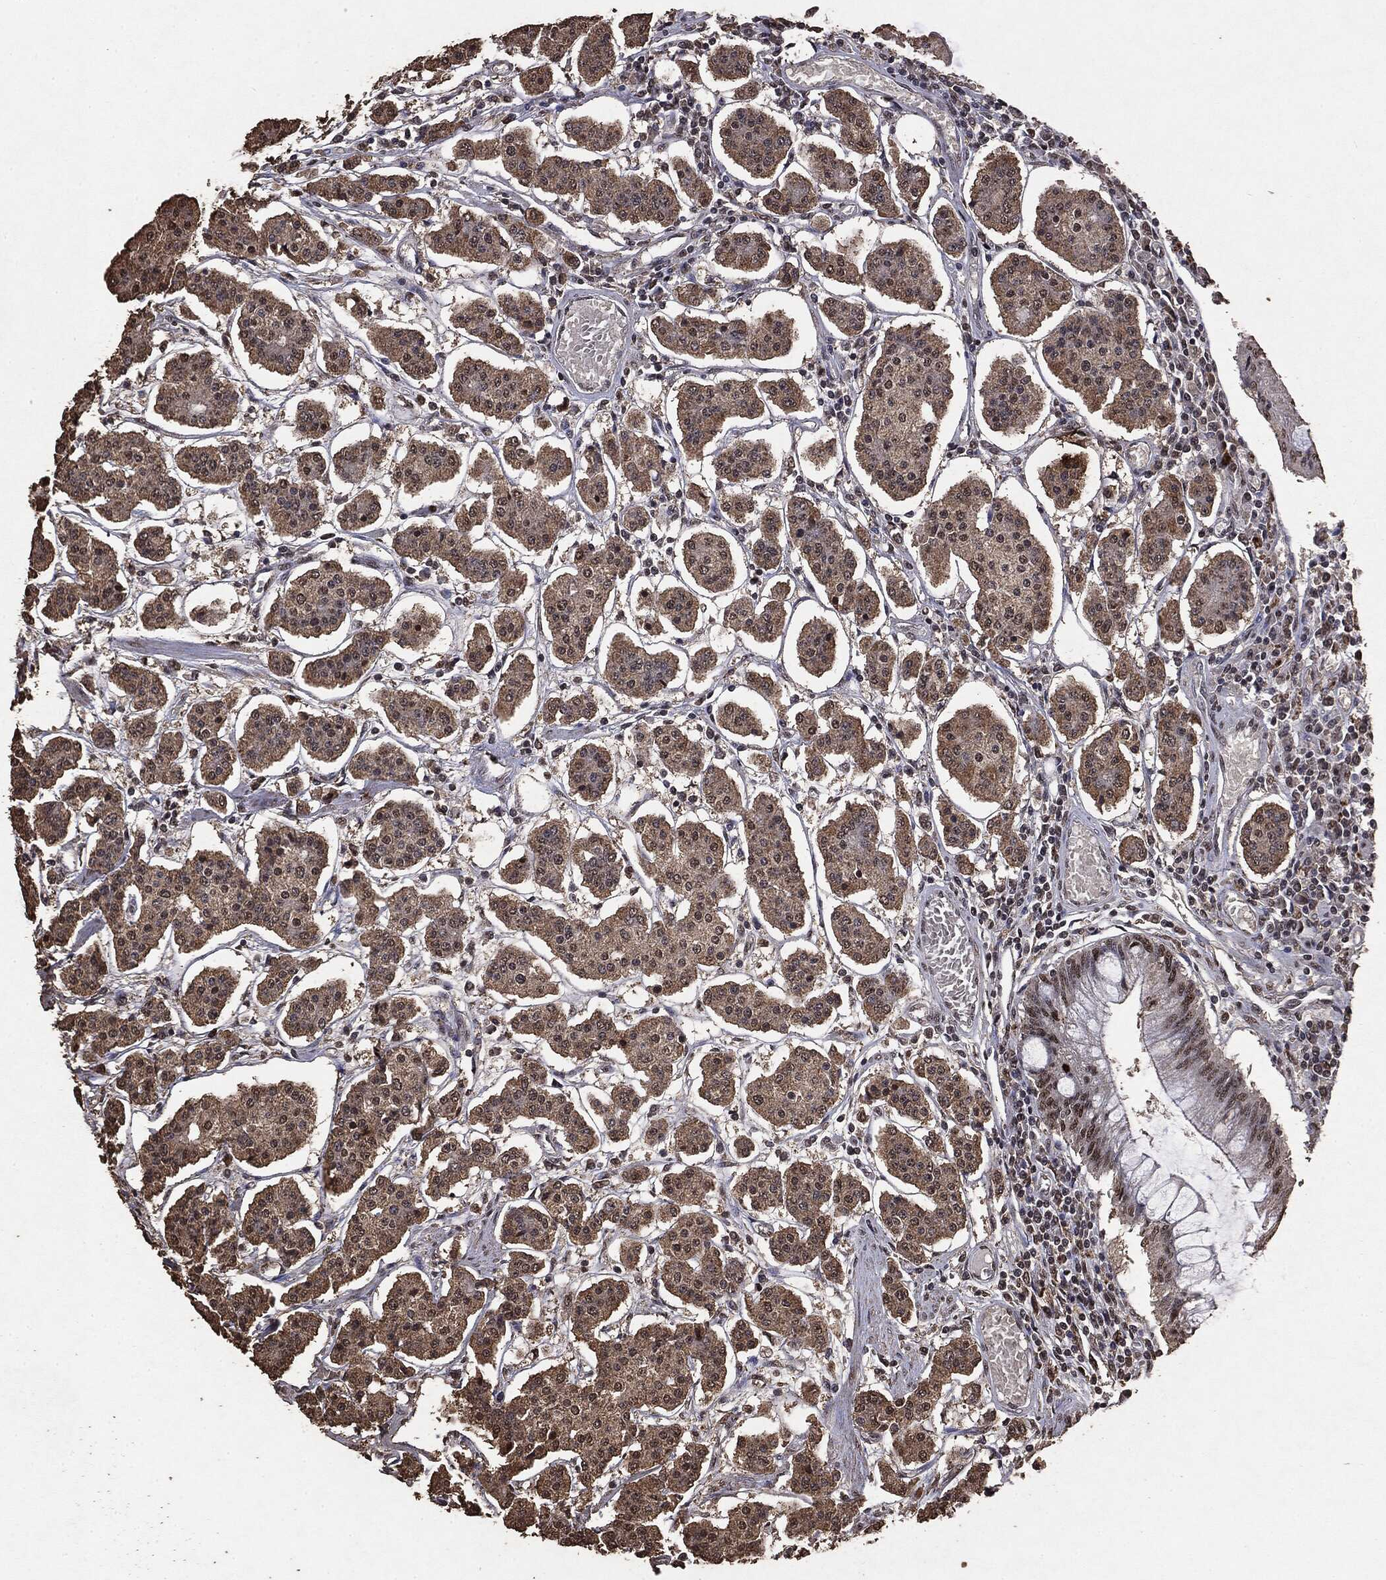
{"staining": {"intensity": "weak", "quantity": ">75%", "location": "cytoplasmic/membranous"}, "tissue": "carcinoid", "cell_type": "Tumor cells", "image_type": "cancer", "snomed": [{"axis": "morphology", "description": "Carcinoid, malignant, NOS"}, {"axis": "topography", "description": "Small intestine"}], "caption": "Immunohistochemical staining of carcinoid (malignant) reveals low levels of weak cytoplasmic/membranous protein expression in about >75% of tumor cells.", "gene": "RAD18", "patient": {"sex": "female", "age": 65}}